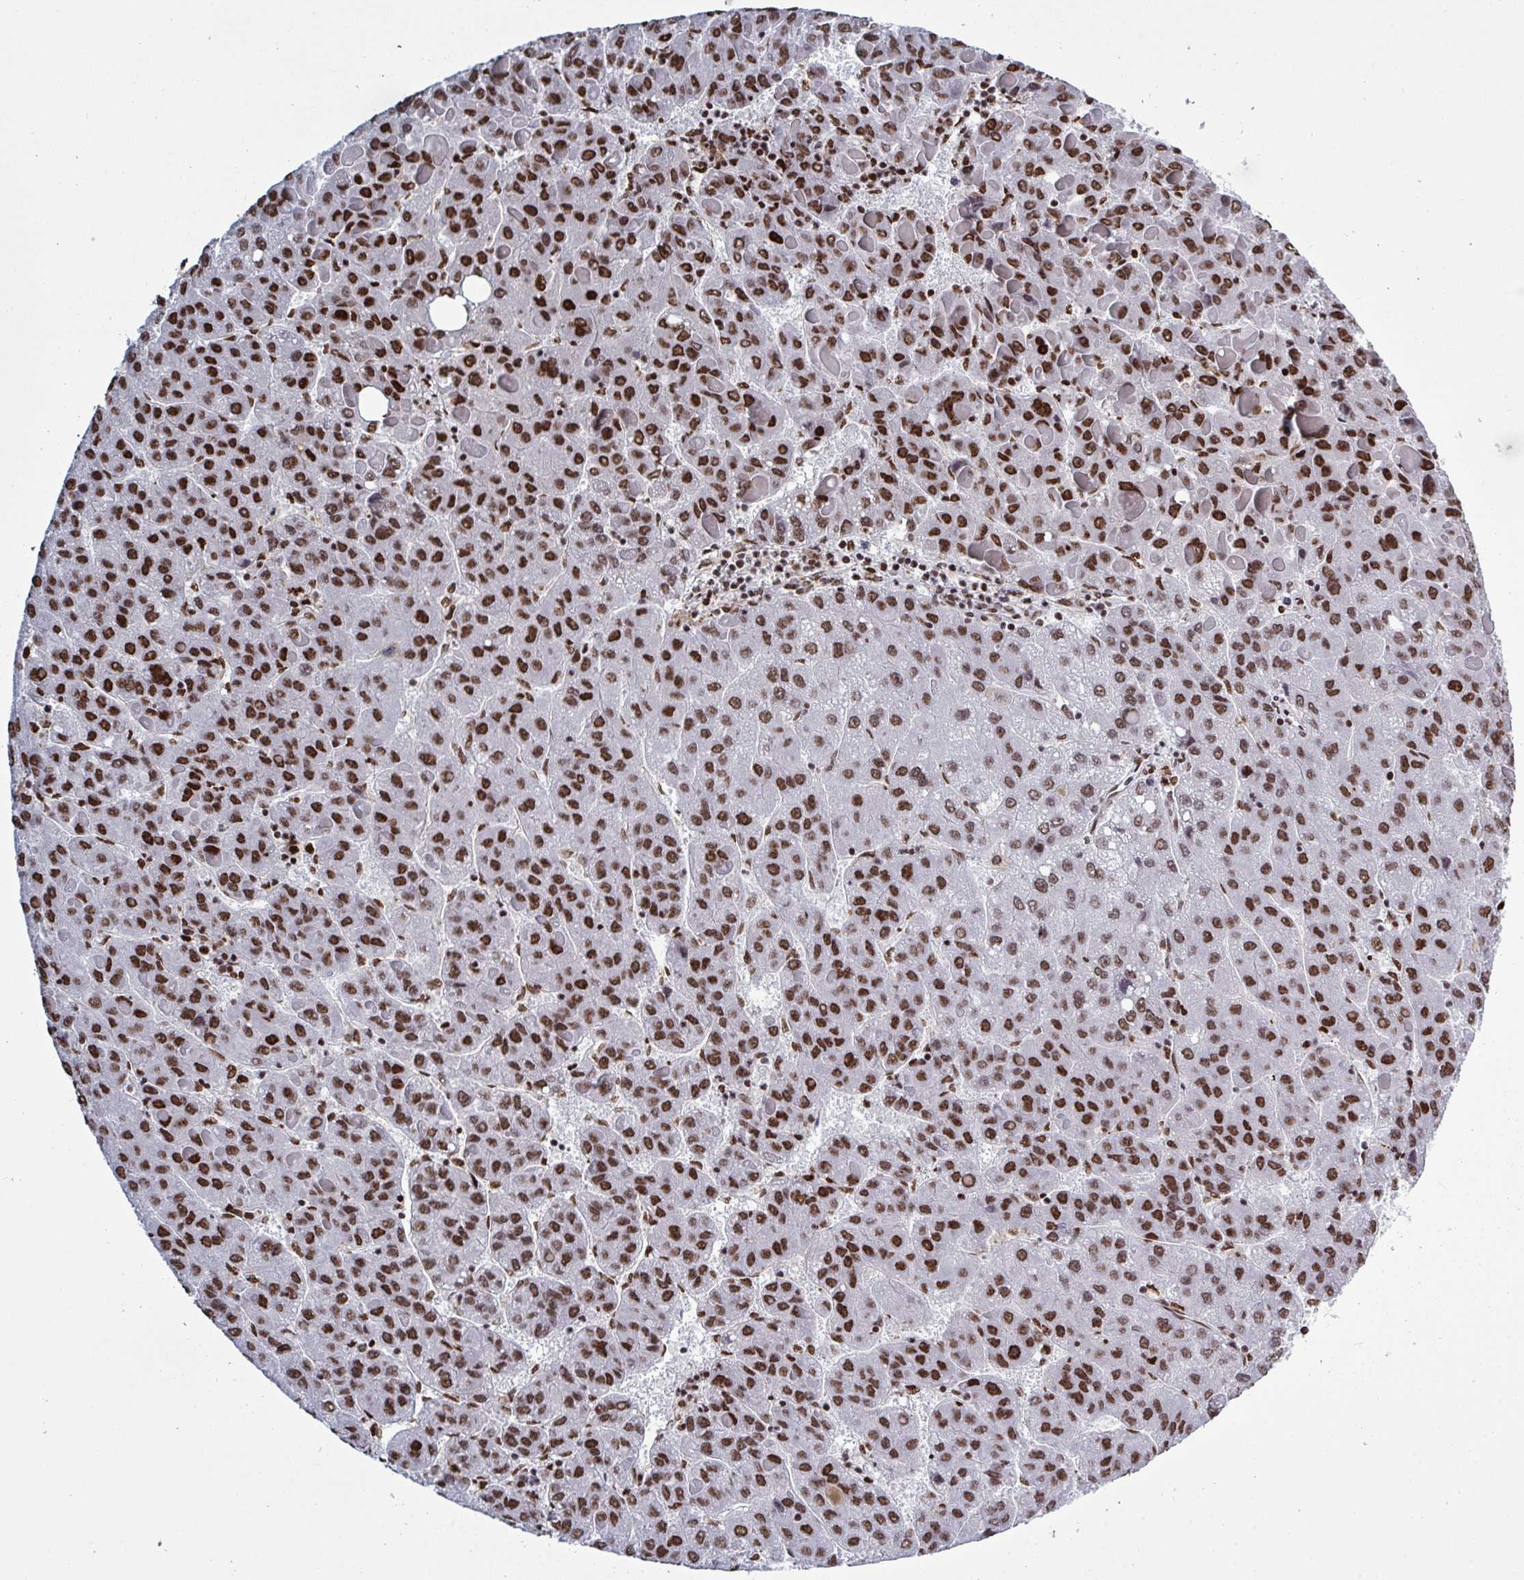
{"staining": {"intensity": "strong", "quantity": ">75%", "location": "nuclear"}, "tissue": "liver cancer", "cell_type": "Tumor cells", "image_type": "cancer", "snomed": [{"axis": "morphology", "description": "Carcinoma, Hepatocellular, NOS"}, {"axis": "topography", "description": "Liver"}], "caption": "Liver cancer was stained to show a protein in brown. There is high levels of strong nuclear staining in about >75% of tumor cells.", "gene": "ZNF607", "patient": {"sex": "female", "age": 82}}